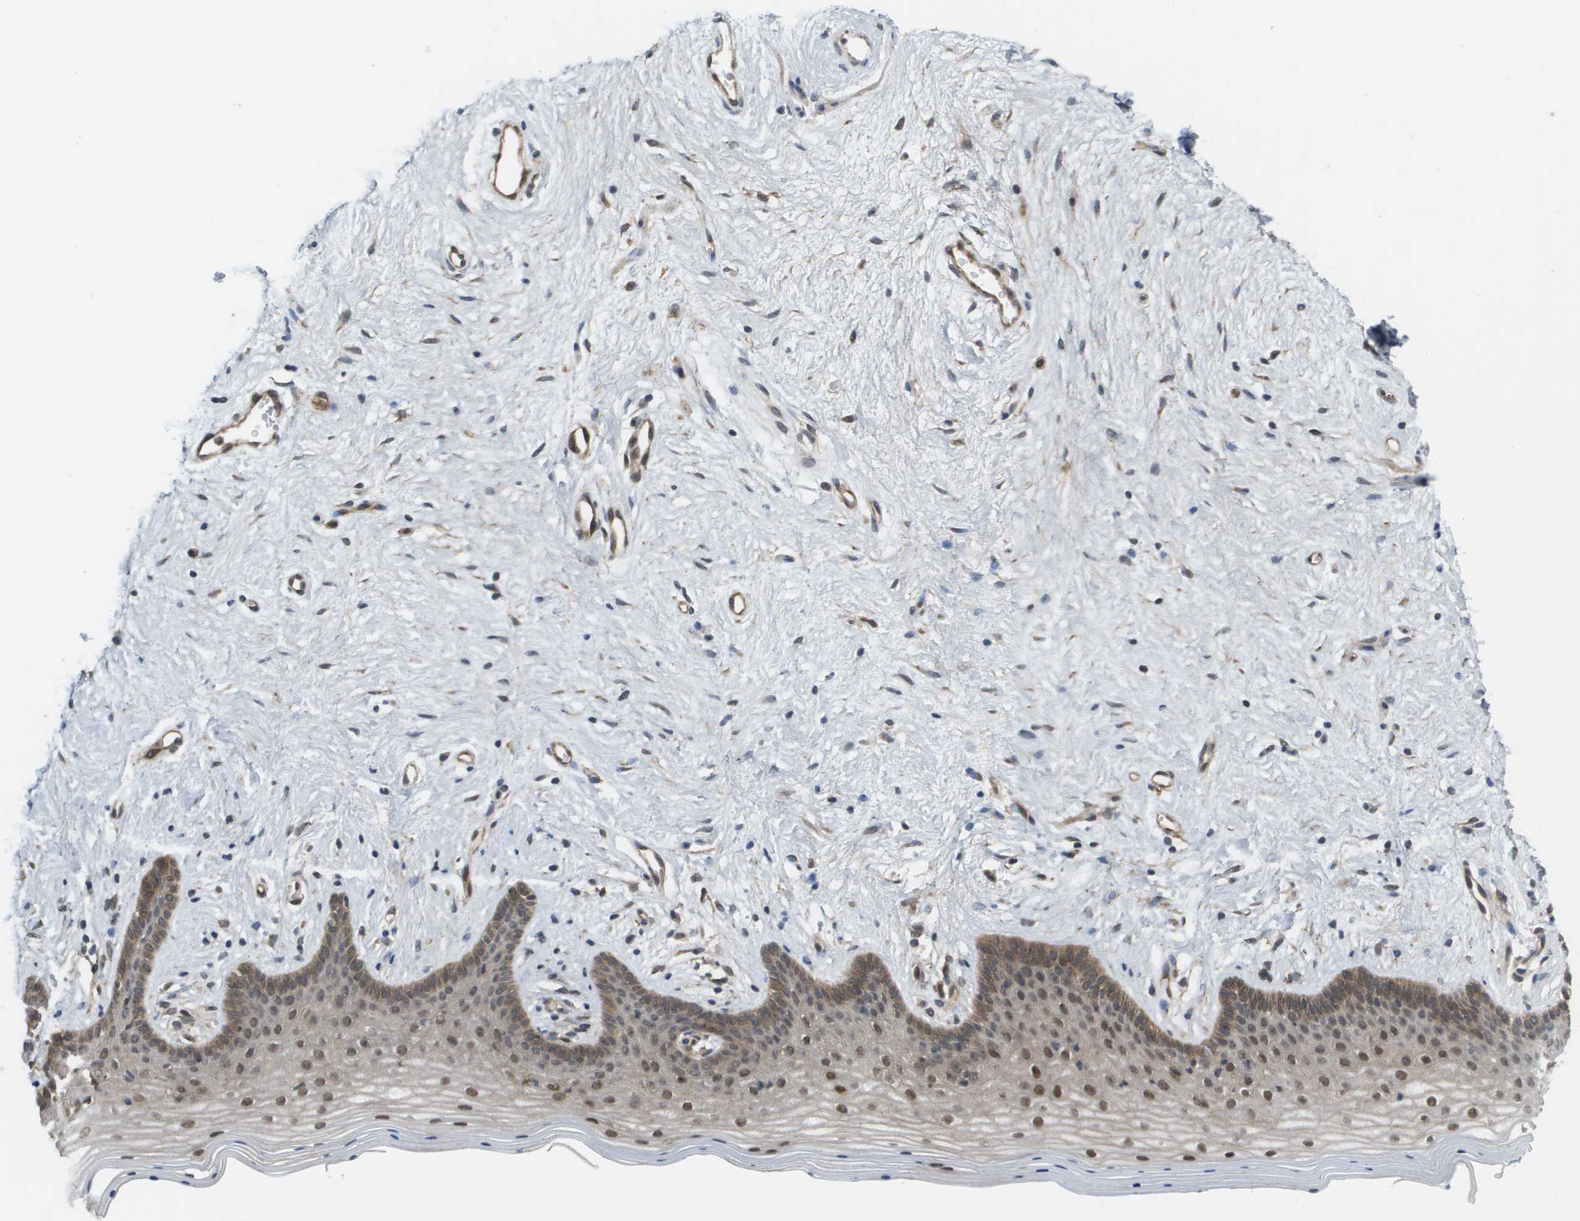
{"staining": {"intensity": "moderate", "quantity": ">75%", "location": "nuclear"}, "tissue": "vagina", "cell_type": "Squamous epithelial cells", "image_type": "normal", "snomed": [{"axis": "morphology", "description": "Normal tissue, NOS"}, {"axis": "topography", "description": "Vagina"}], "caption": "A high-resolution micrograph shows immunohistochemistry (IHC) staining of normal vagina, which reveals moderate nuclear positivity in approximately >75% of squamous epithelial cells.", "gene": "CTPS2", "patient": {"sex": "female", "age": 44}}